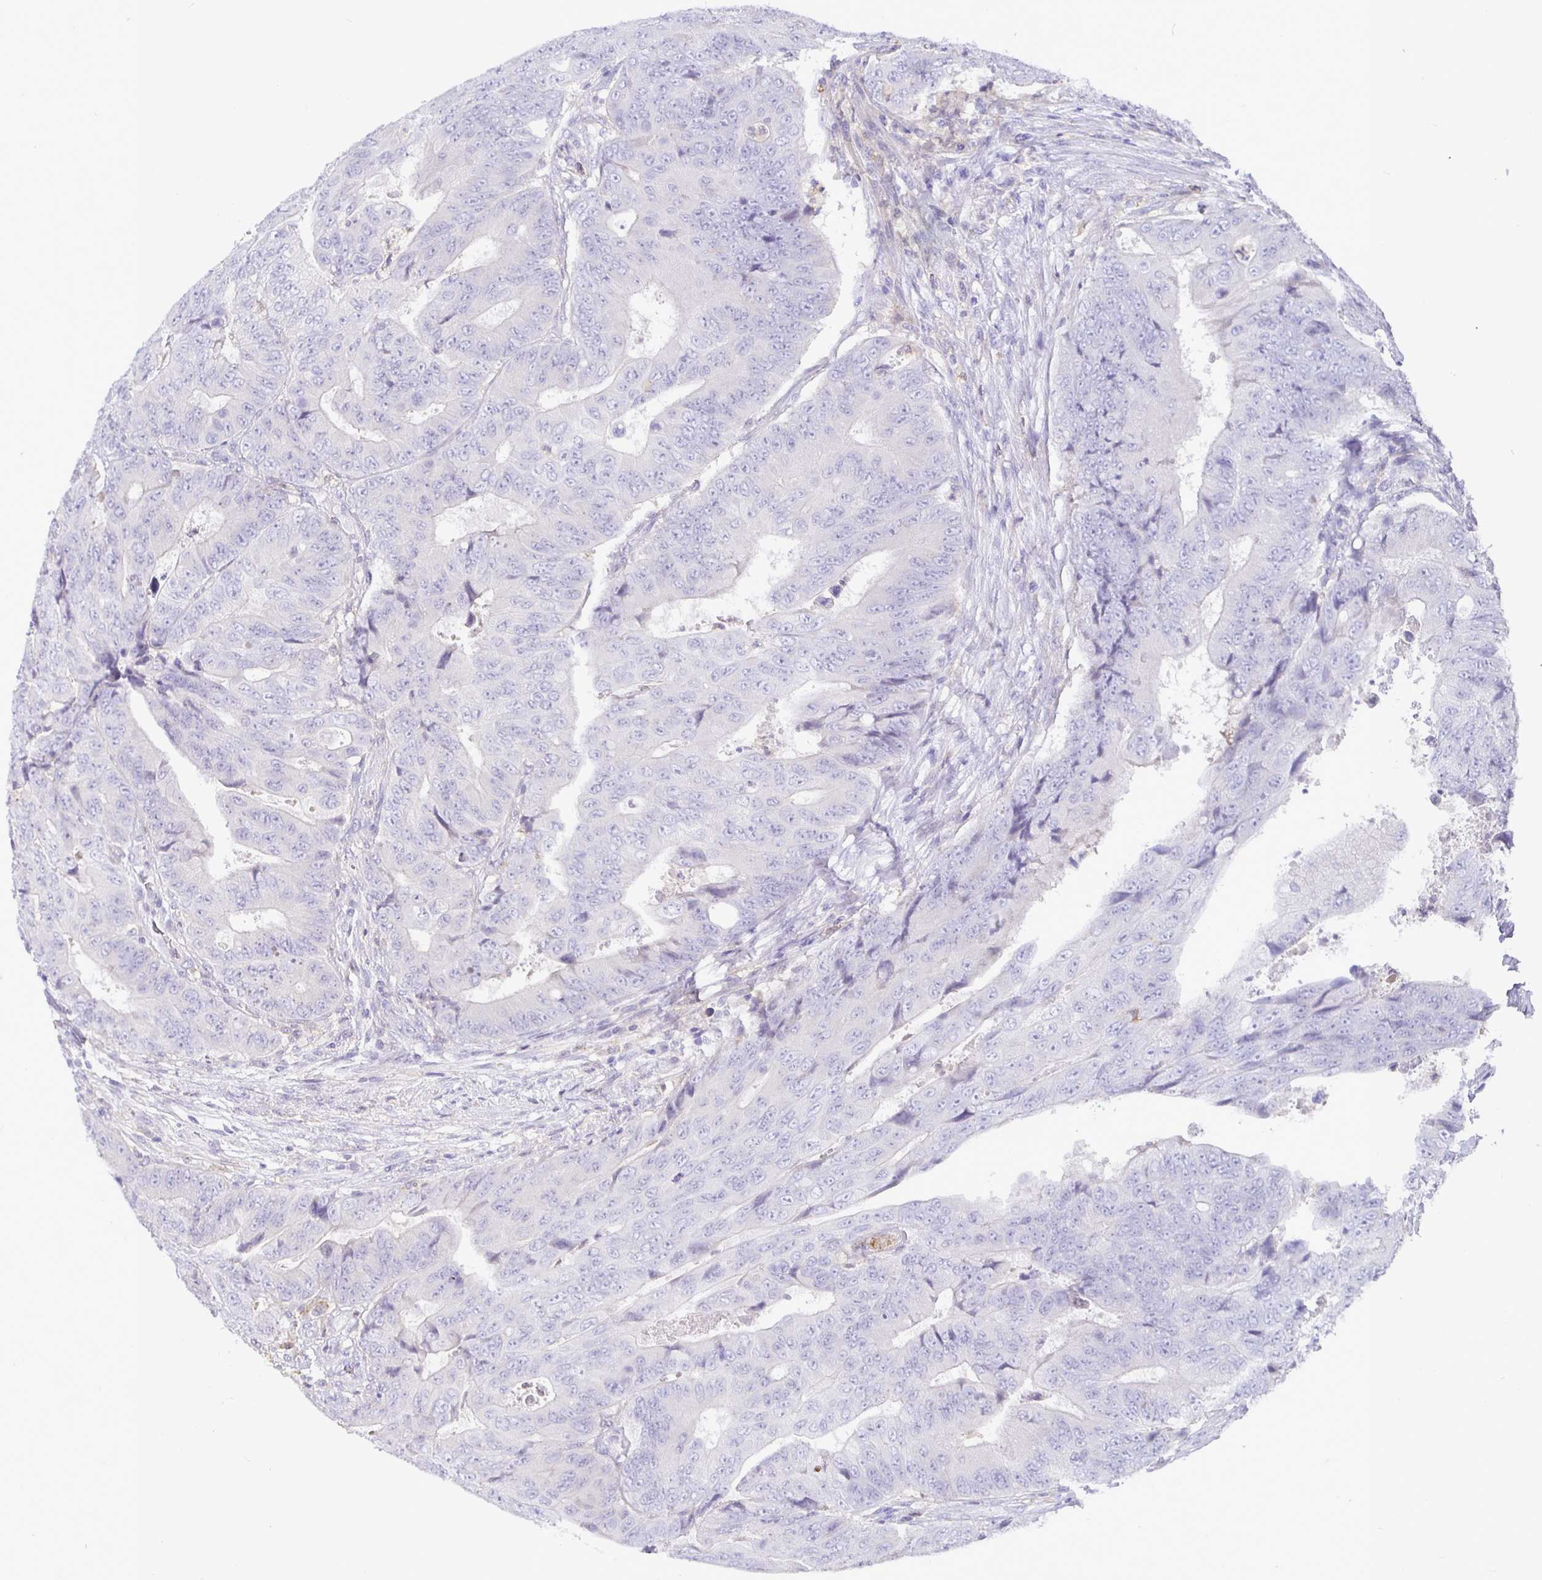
{"staining": {"intensity": "negative", "quantity": "none", "location": "none"}, "tissue": "colorectal cancer", "cell_type": "Tumor cells", "image_type": "cancer", "snomed": [{"axis": "morphology", "description": "Adenocarcinoma, NOS"}, {"axis": "topography", "description": "Colon"}], "caption": "This micrograph is of adenocarcinoma (colorectal) stained with immunohistochemistry (IHC) to label a protein in brown with the nuclei are counter-stained blue. There is no positivity in tumor cells.", "gene": "SIRPA", "patient": {"sex": "female", "age": 48}}